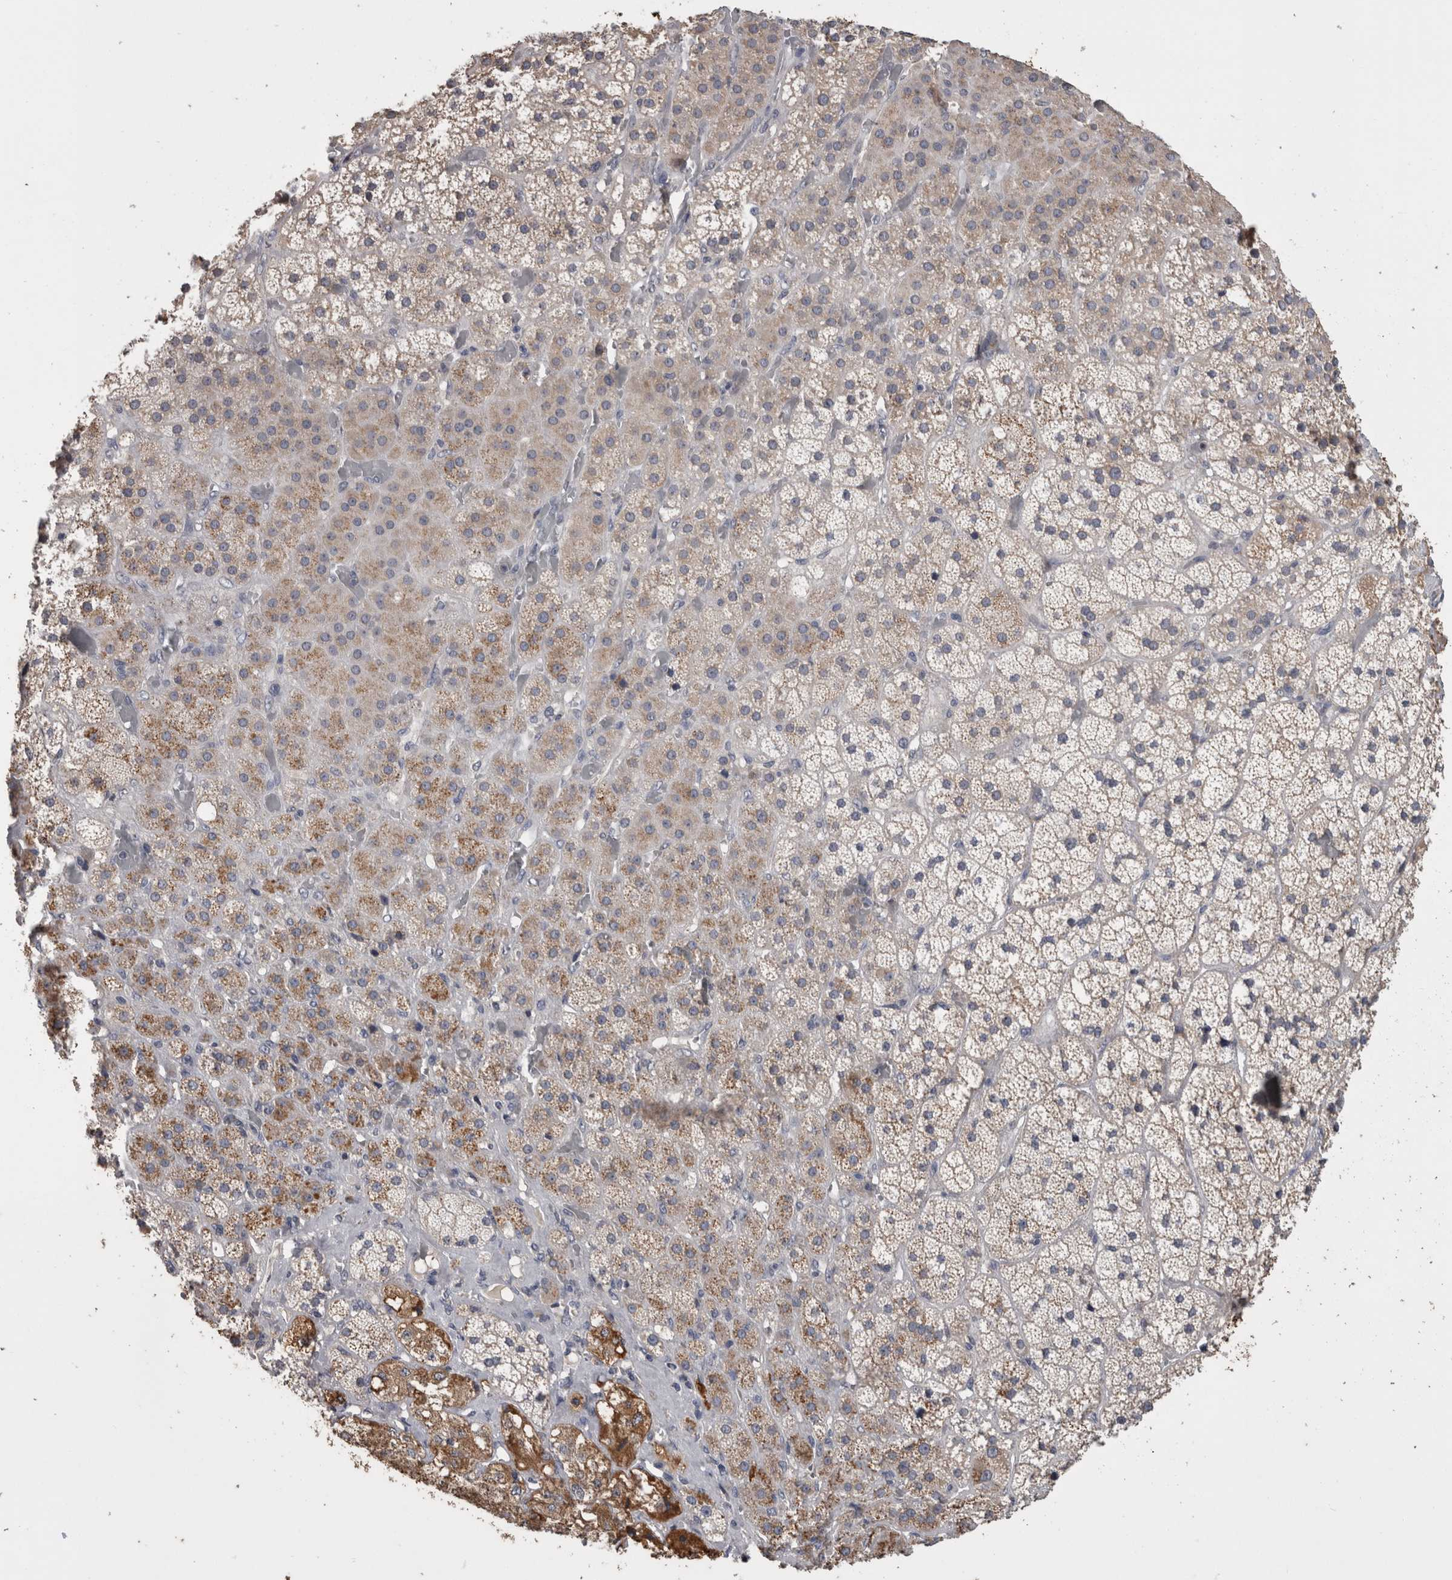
{"staining": {"intensity": "moderate", "quantity": "25%-75%", "location": "cytoplasmic/membranous"}, "tissue": "adrenal gland", "cell_type": "Glandular cells", "image_type": "normal", "snomed": [{"axis": "morphology", "description": "Normal tissue, NOS"}, {"axis": "topography", "description": "Adrenal gland"}], "caption": "The micrograph reveals immunohistochemical staining of benign adrenal gland. There is moderate cytoplasmic/membranous expression is appreciated in about 25%-75% of glandular cells.", "gene": "ANXA13", "patient": {"sex": "male", "age": 57}}